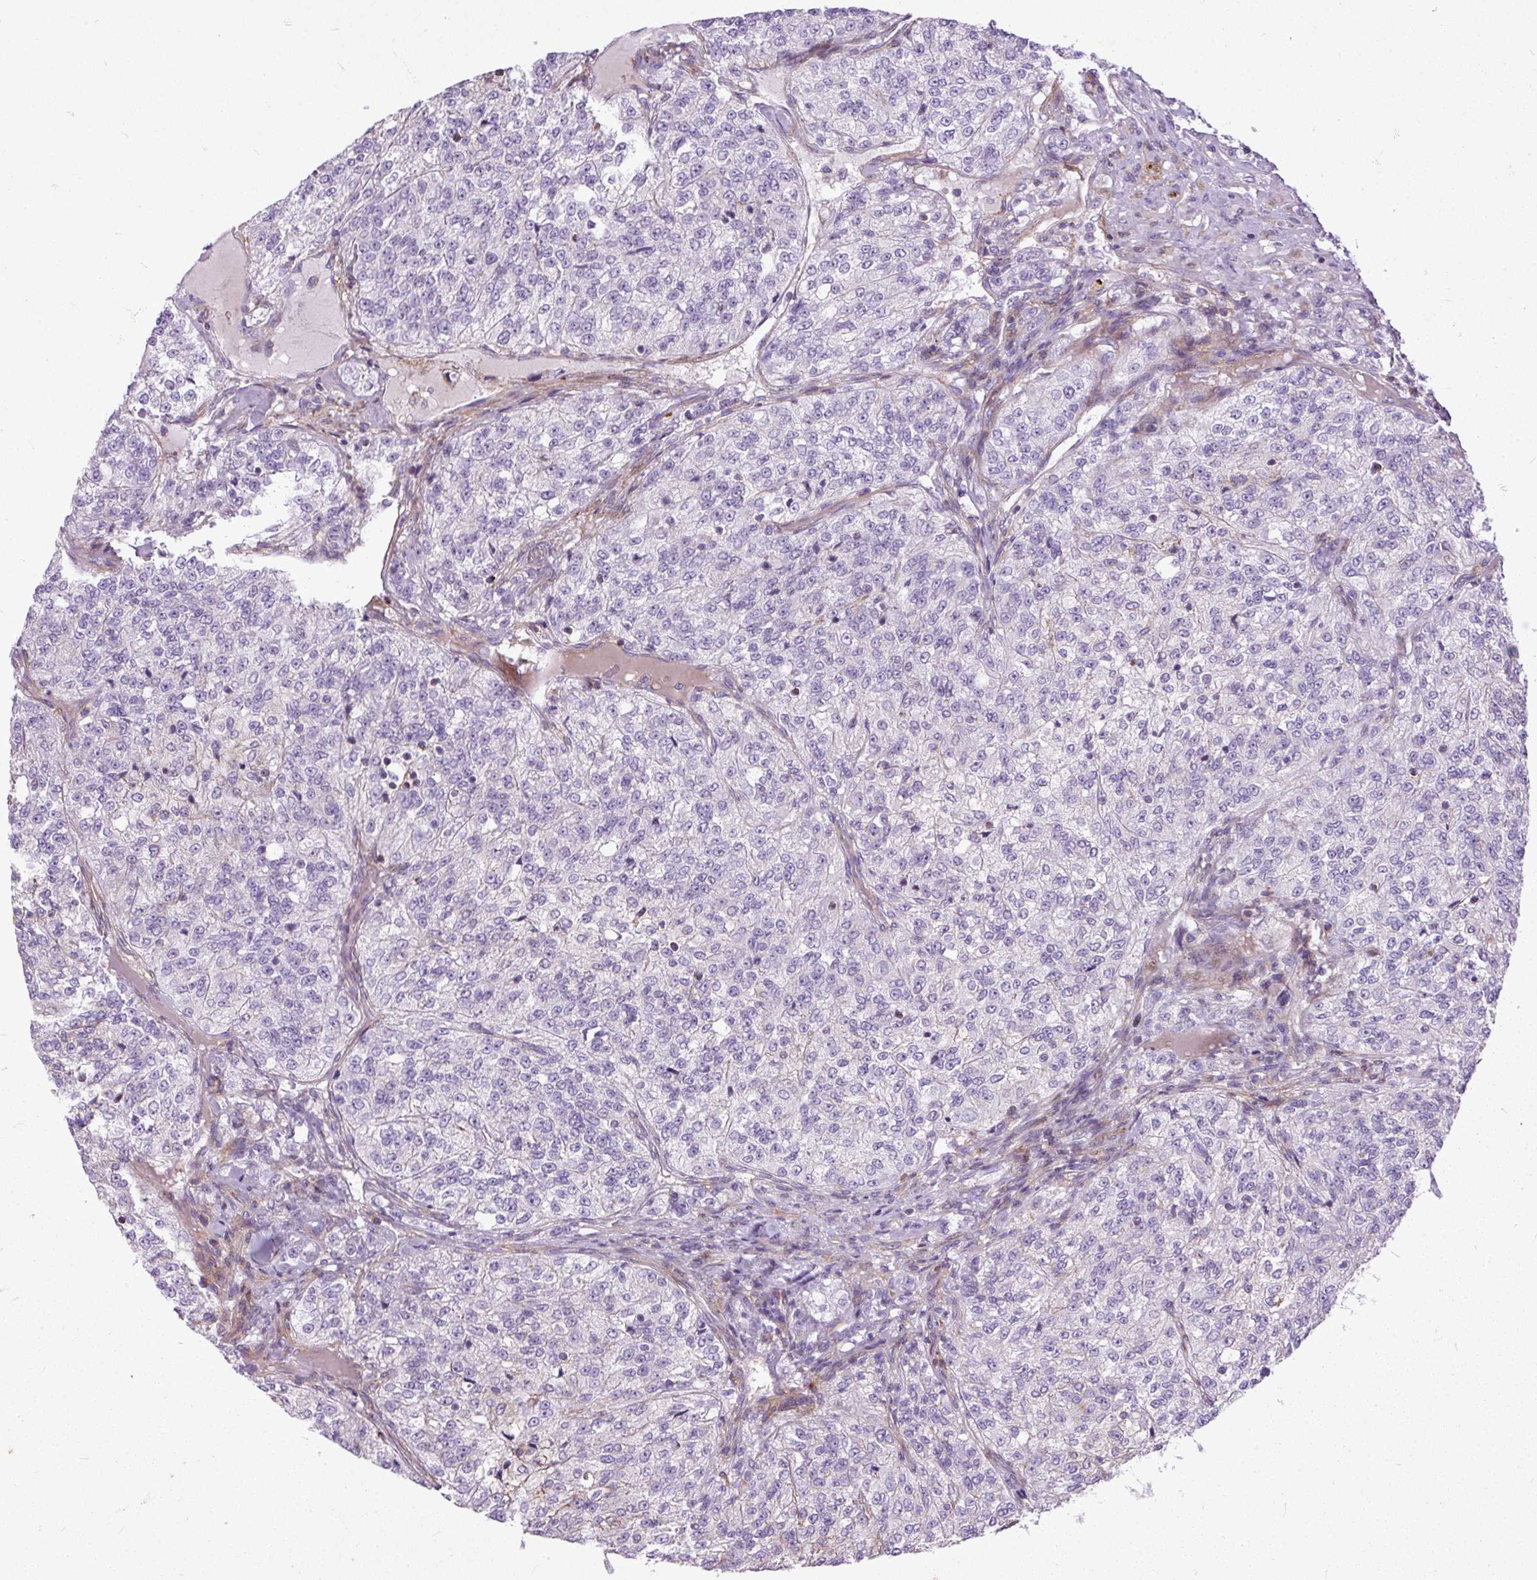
{"staining": {"intensity": "negative", "quantity": "none", "location": "none"}, "tissue": "renal cancer", "cell_type": "Tumor cells", "image_type": "cancer", "snomed": [{"axis": "morphology", "description": "Adenocarcinoma, NOS"}, {"axis": "topography", "description": "Kidney"}], "caption": "The micrograph displays no significant positivity in tumor cells of adenocarcinoma (renal).", "gene": "ZNF197", "patient": {"sex": "female", "age": 63}}